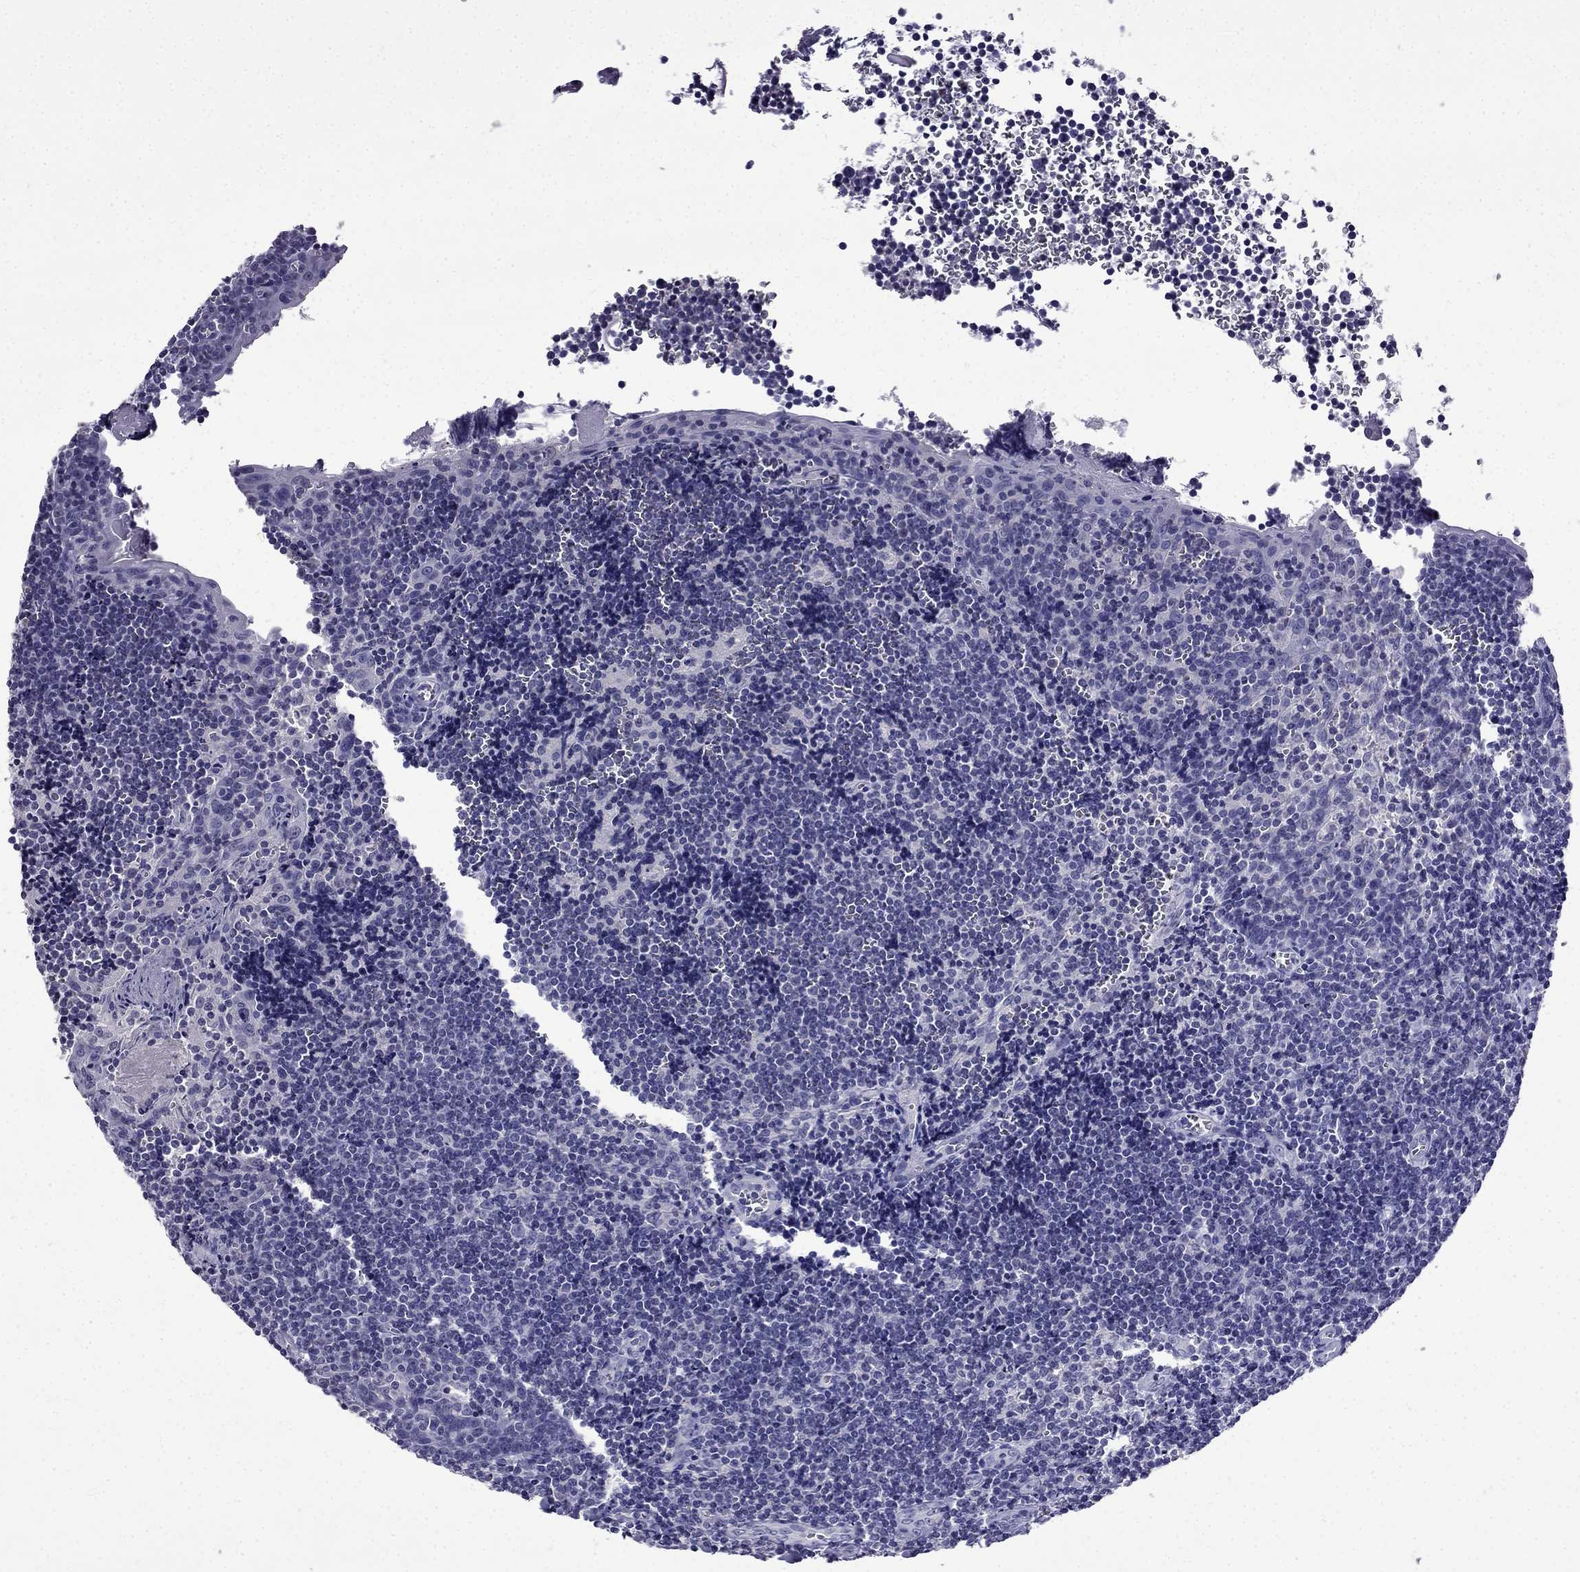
{"staining": {"intensity": "negative", "quantity": "none", "location": "none"}, "tissue": "tonsil", "cell_type": "Germinal center cells", "image_type": "normal", "snomed": [{"axis": "morphology", "description": "Normal tissue, NOS"}, {"axis": "morphology", "description": "Inflammation, NOS"}, {"axis": "topography", "description": "Tonsil"}], "caption": "Micrograph shows no significant protein staining in germinal center cells of benign tonsil. (Immunohistochemistry, brightfield microscopy, high magnification).", "gene": "DNAH17", "patient": {"sex": "female", "age": 31}}